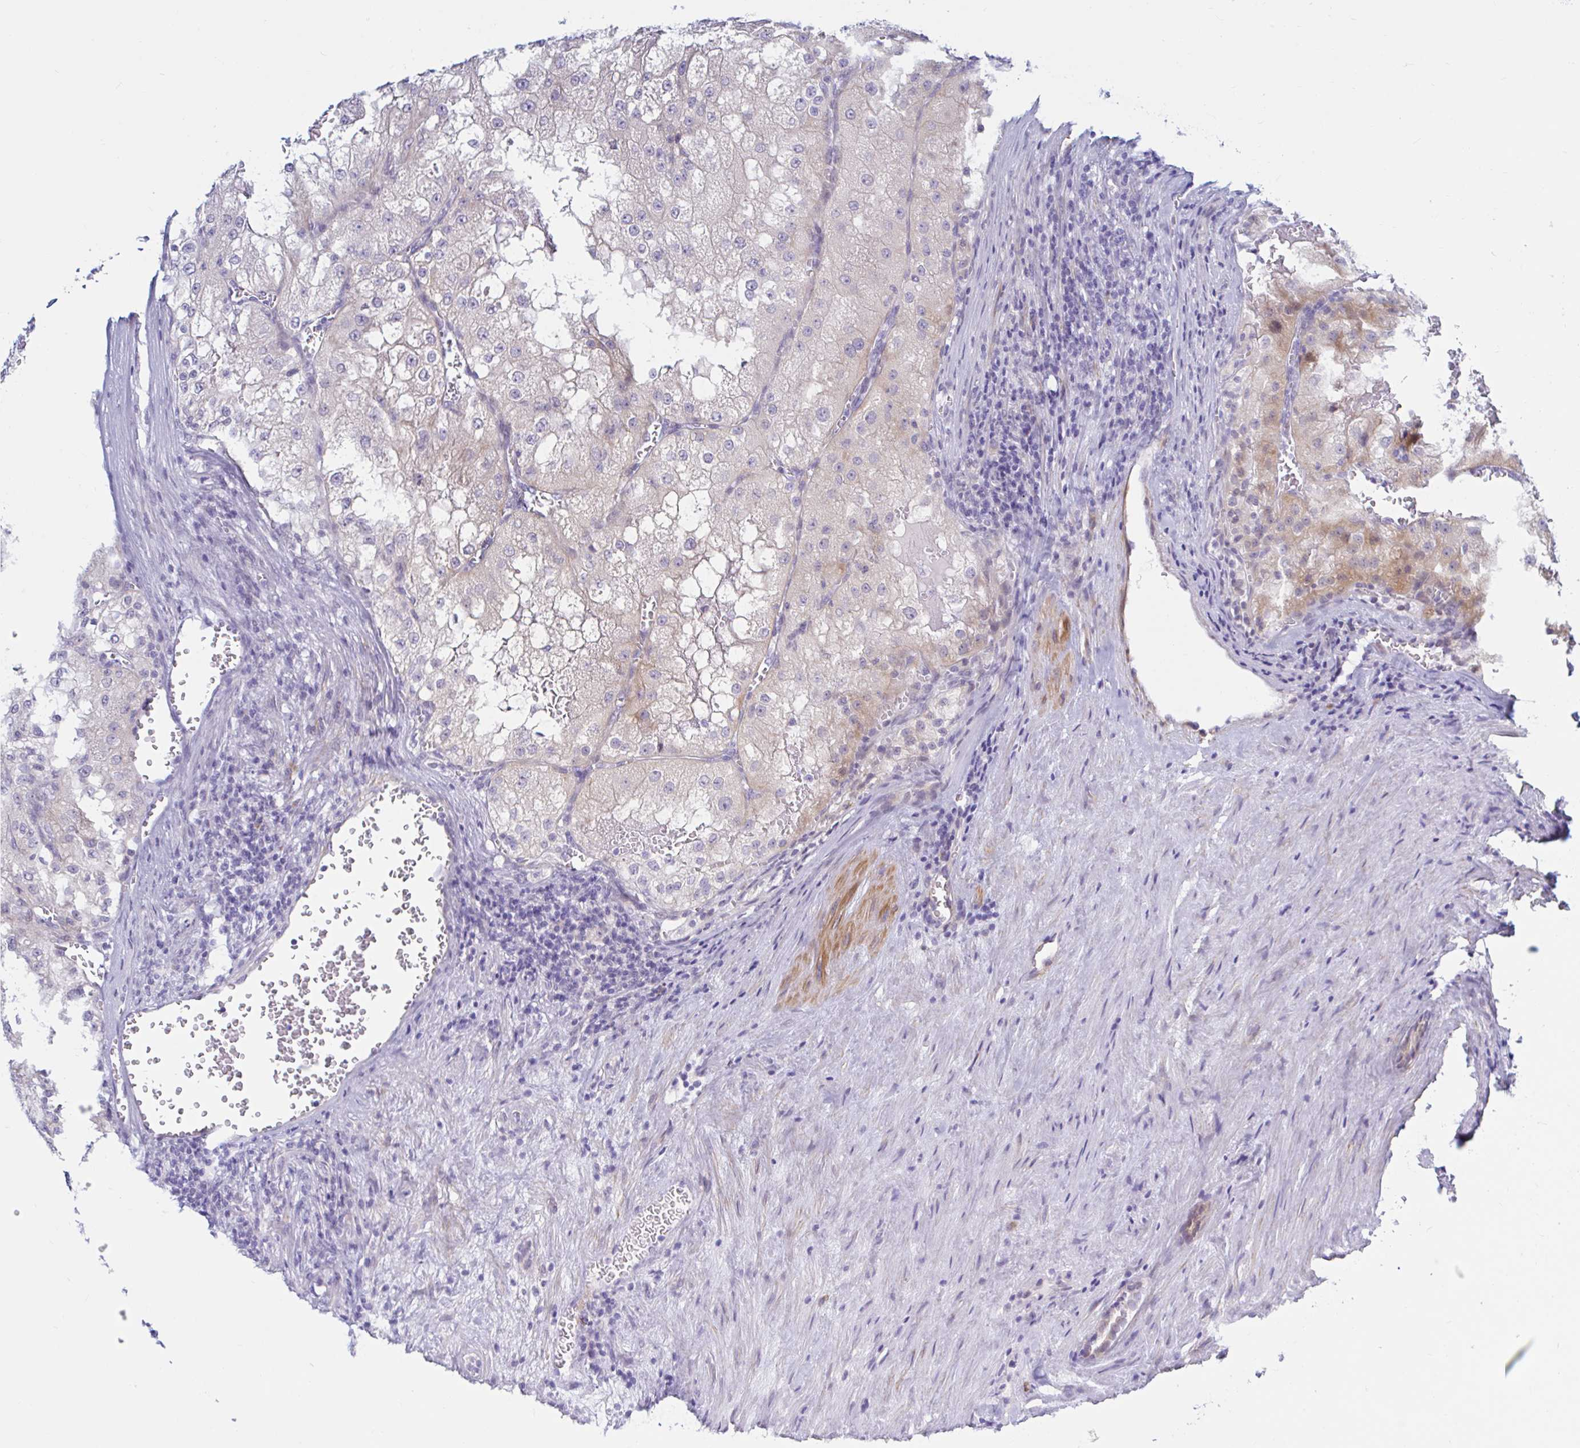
{"staining": {"intensity": "negative", "quantity": "none", "location": "none"}, "tissue": "renal cancer", "cell_type": "Tumor cells", "image_type": "cancer", "snomed": [{"axis": "morphology", "description": "Adenocarcinoma, NOS"}, {"axis": "topography", "description": "Kidney"}], "caption": "A micrograph of human renal adenocarcinoma is negative for staining in tumor cells.", "gene": "NBPF3", "patient": {"sex": "female", "age": 74}}